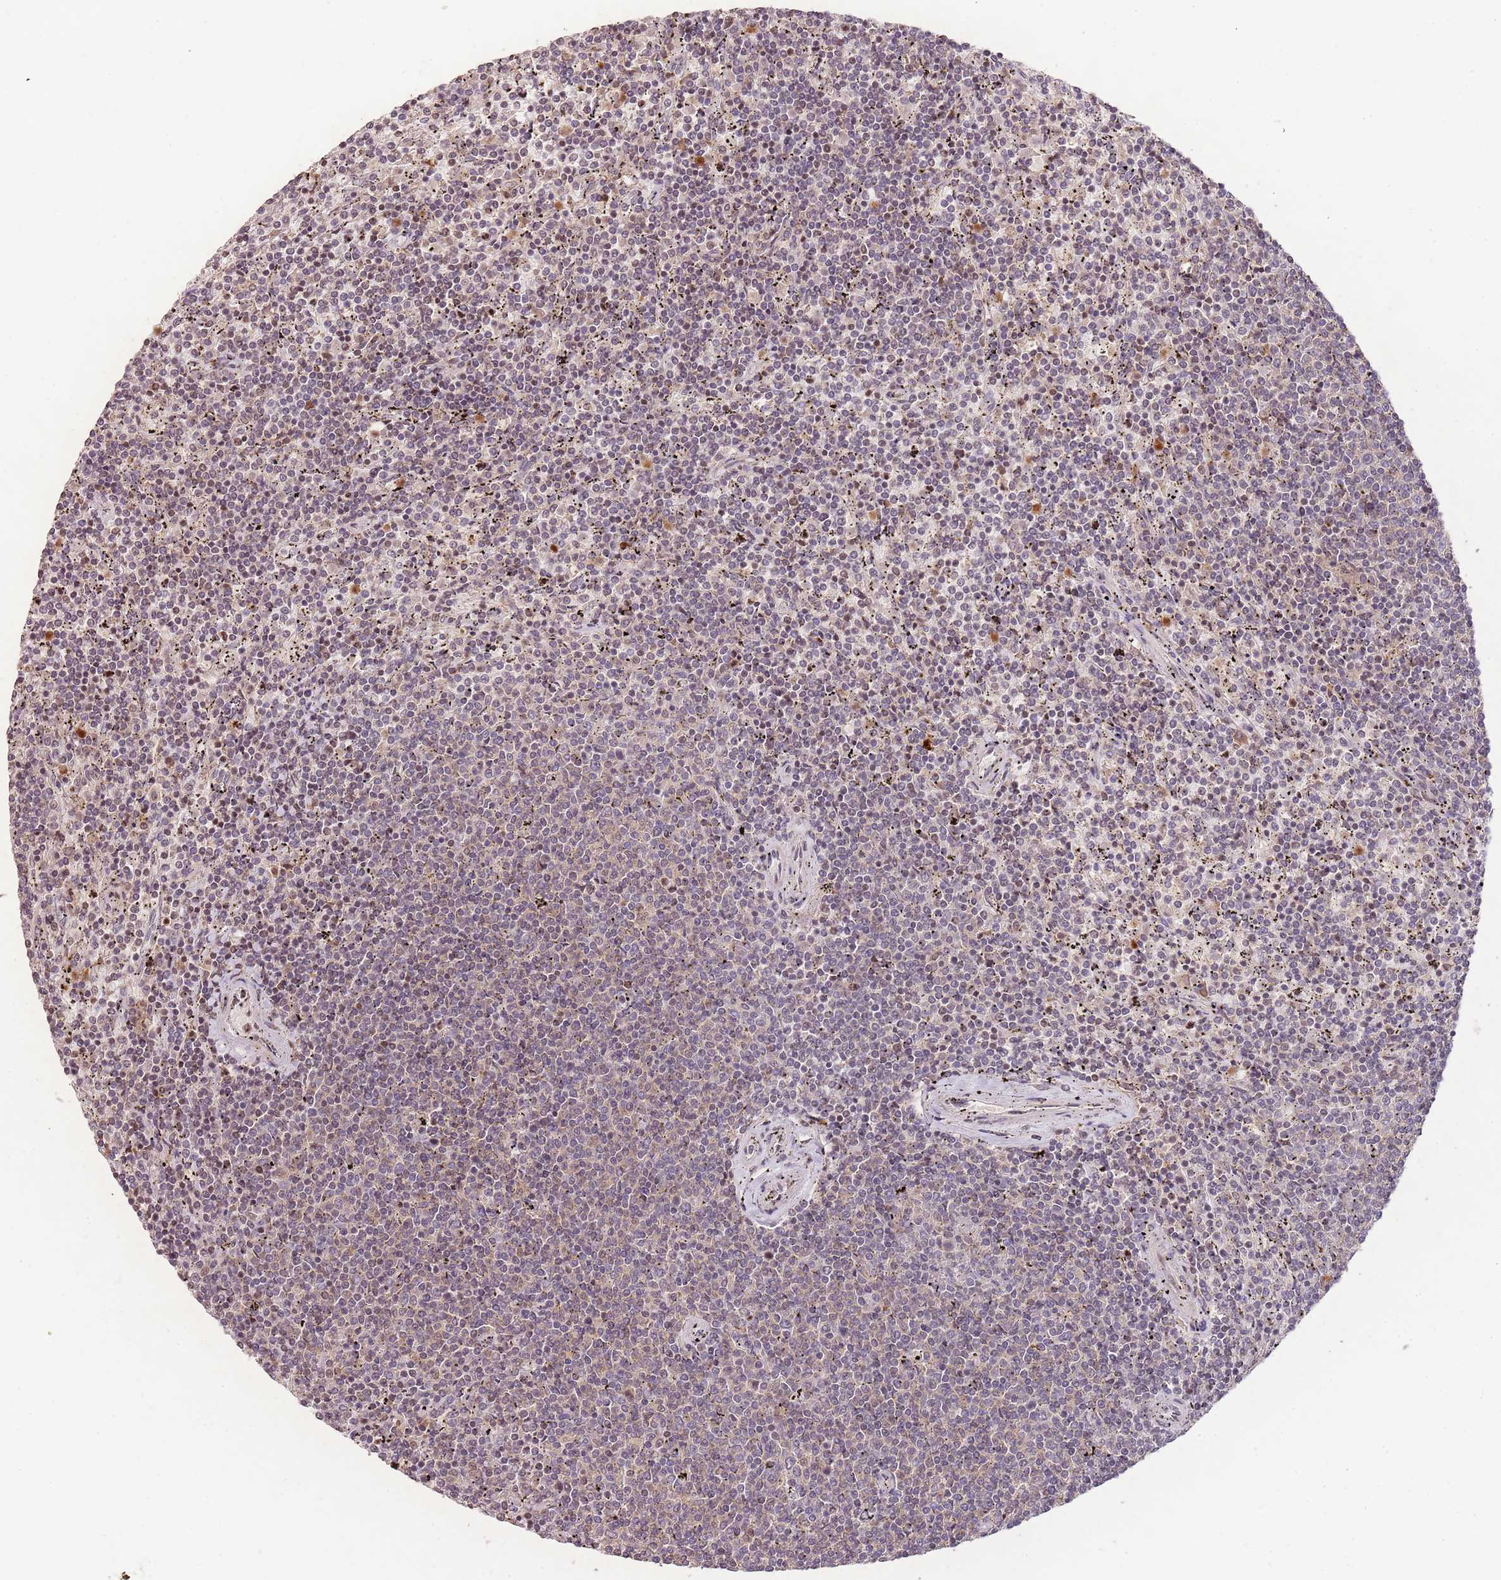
{"staining": {"intensity": "weak", "quantity": "<25%", "location": "nuclear"}, "tissue": "lymphoma", "cell_type": "Tumor cells", "image_type": "cancer", "snomed": [{"axis": "morphology", "description": "Malignant lymphoma, non-Hodgkin's type, Low grade"}, {"axis": "topography", "description": "Spleen"}], "caption": "This is an immunohistochemistry (IHC) image of lymphoma. There is no positivity in tumor cells.", "gene": "SLC16A4", "patient": {"sex": "female", "age": 50}}